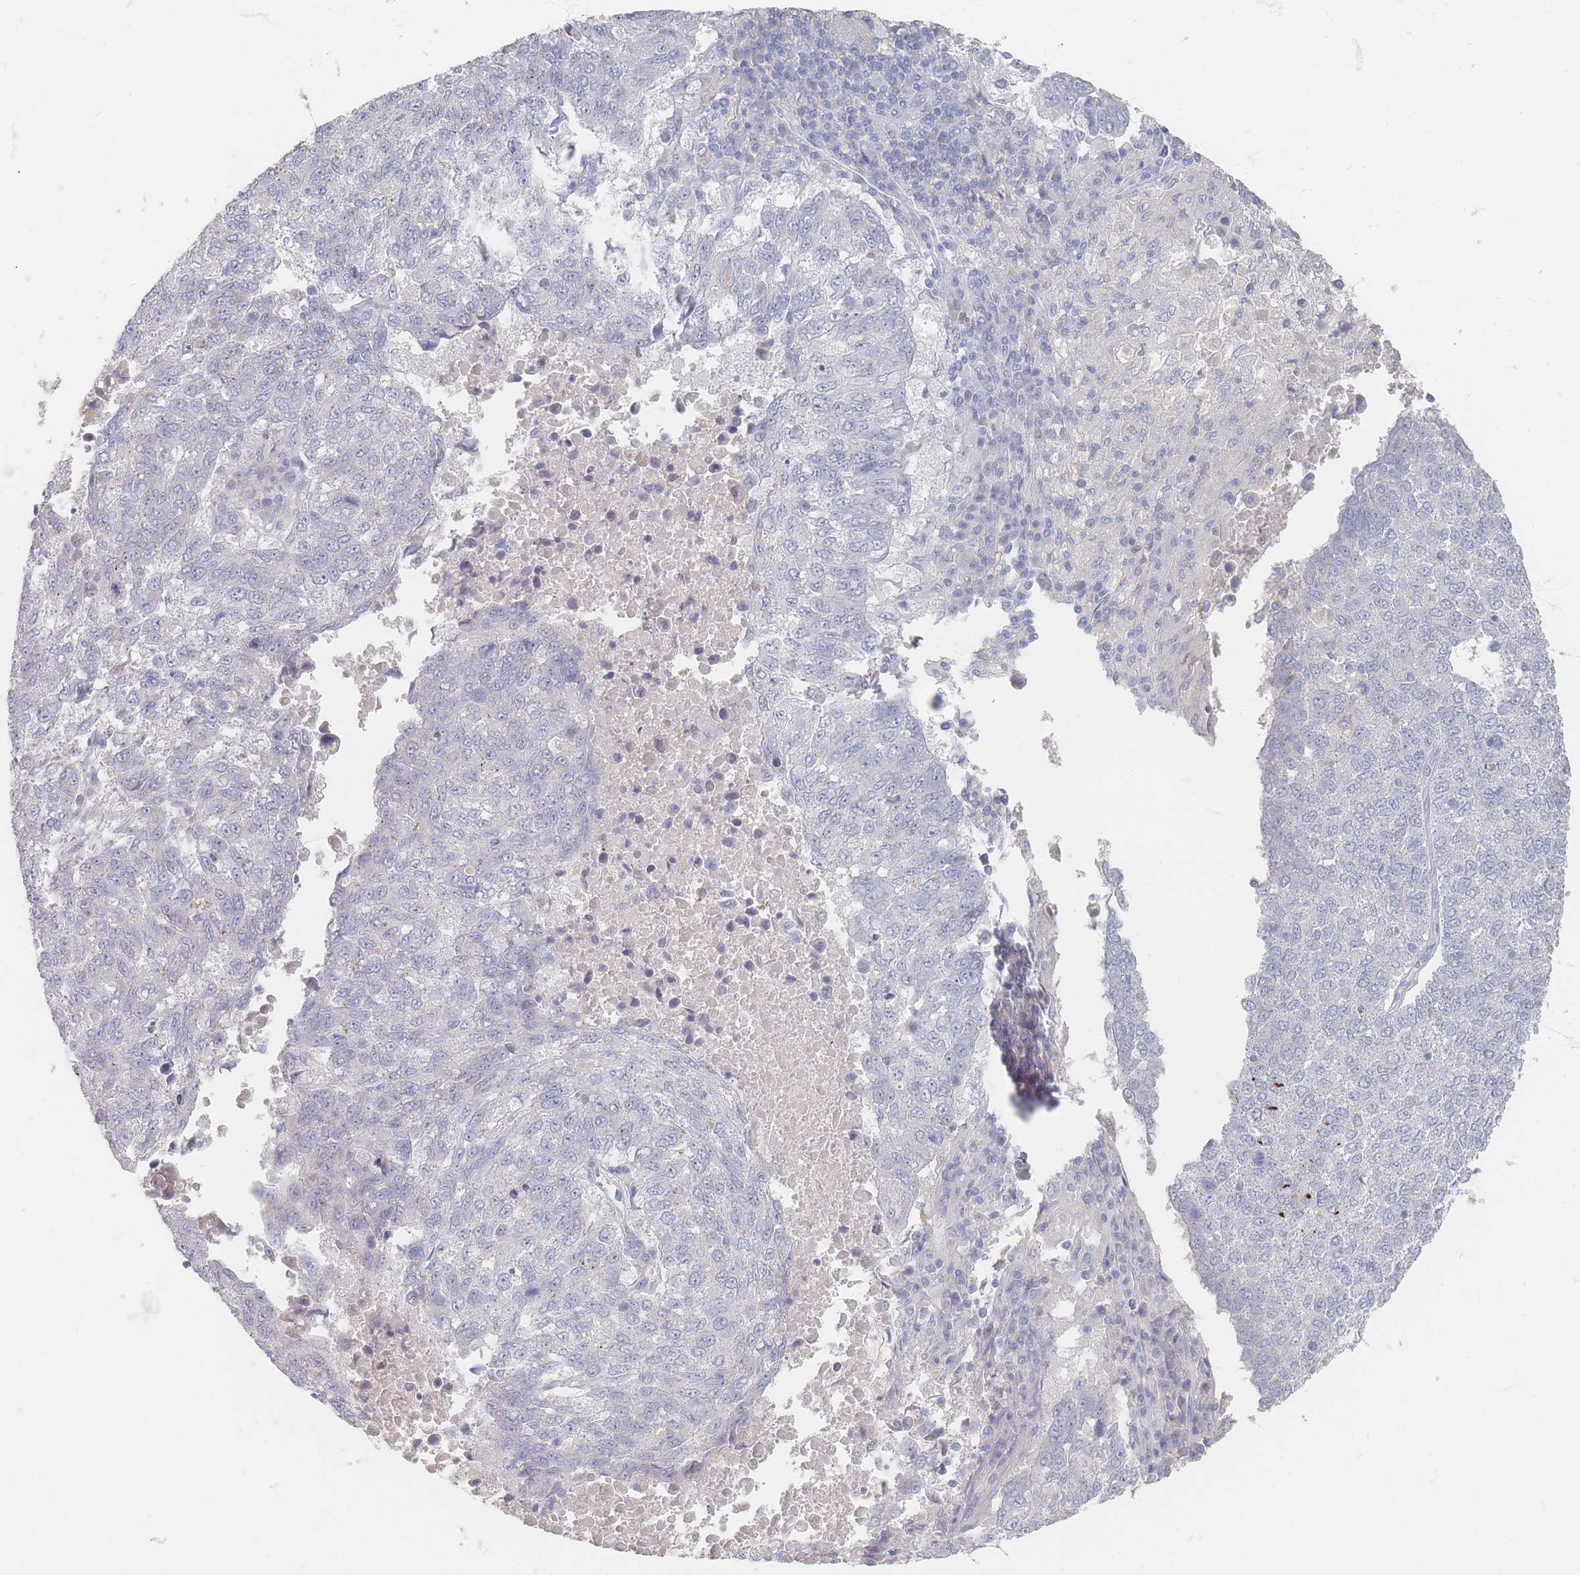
{"staining": {"intensity": "negative", "quantity": "none", "location": "none"}, "tissue": "lung cancer", "cell_type": "Tumor cells", "image_type": "cancer", "snomed": [{"axis": "morphology", "description": "Squamous cell carcinoma, NOS"}, {"axis": "topography", "description": "Lung"}], "caption": "This image is of lung cancer stained with IHC to label a protein in brown with the nuclei are counter-stained blue. There is no expression in tumor cells.", "gene": "HELZ2", "patient": {"sex": "male", "age": 73}}